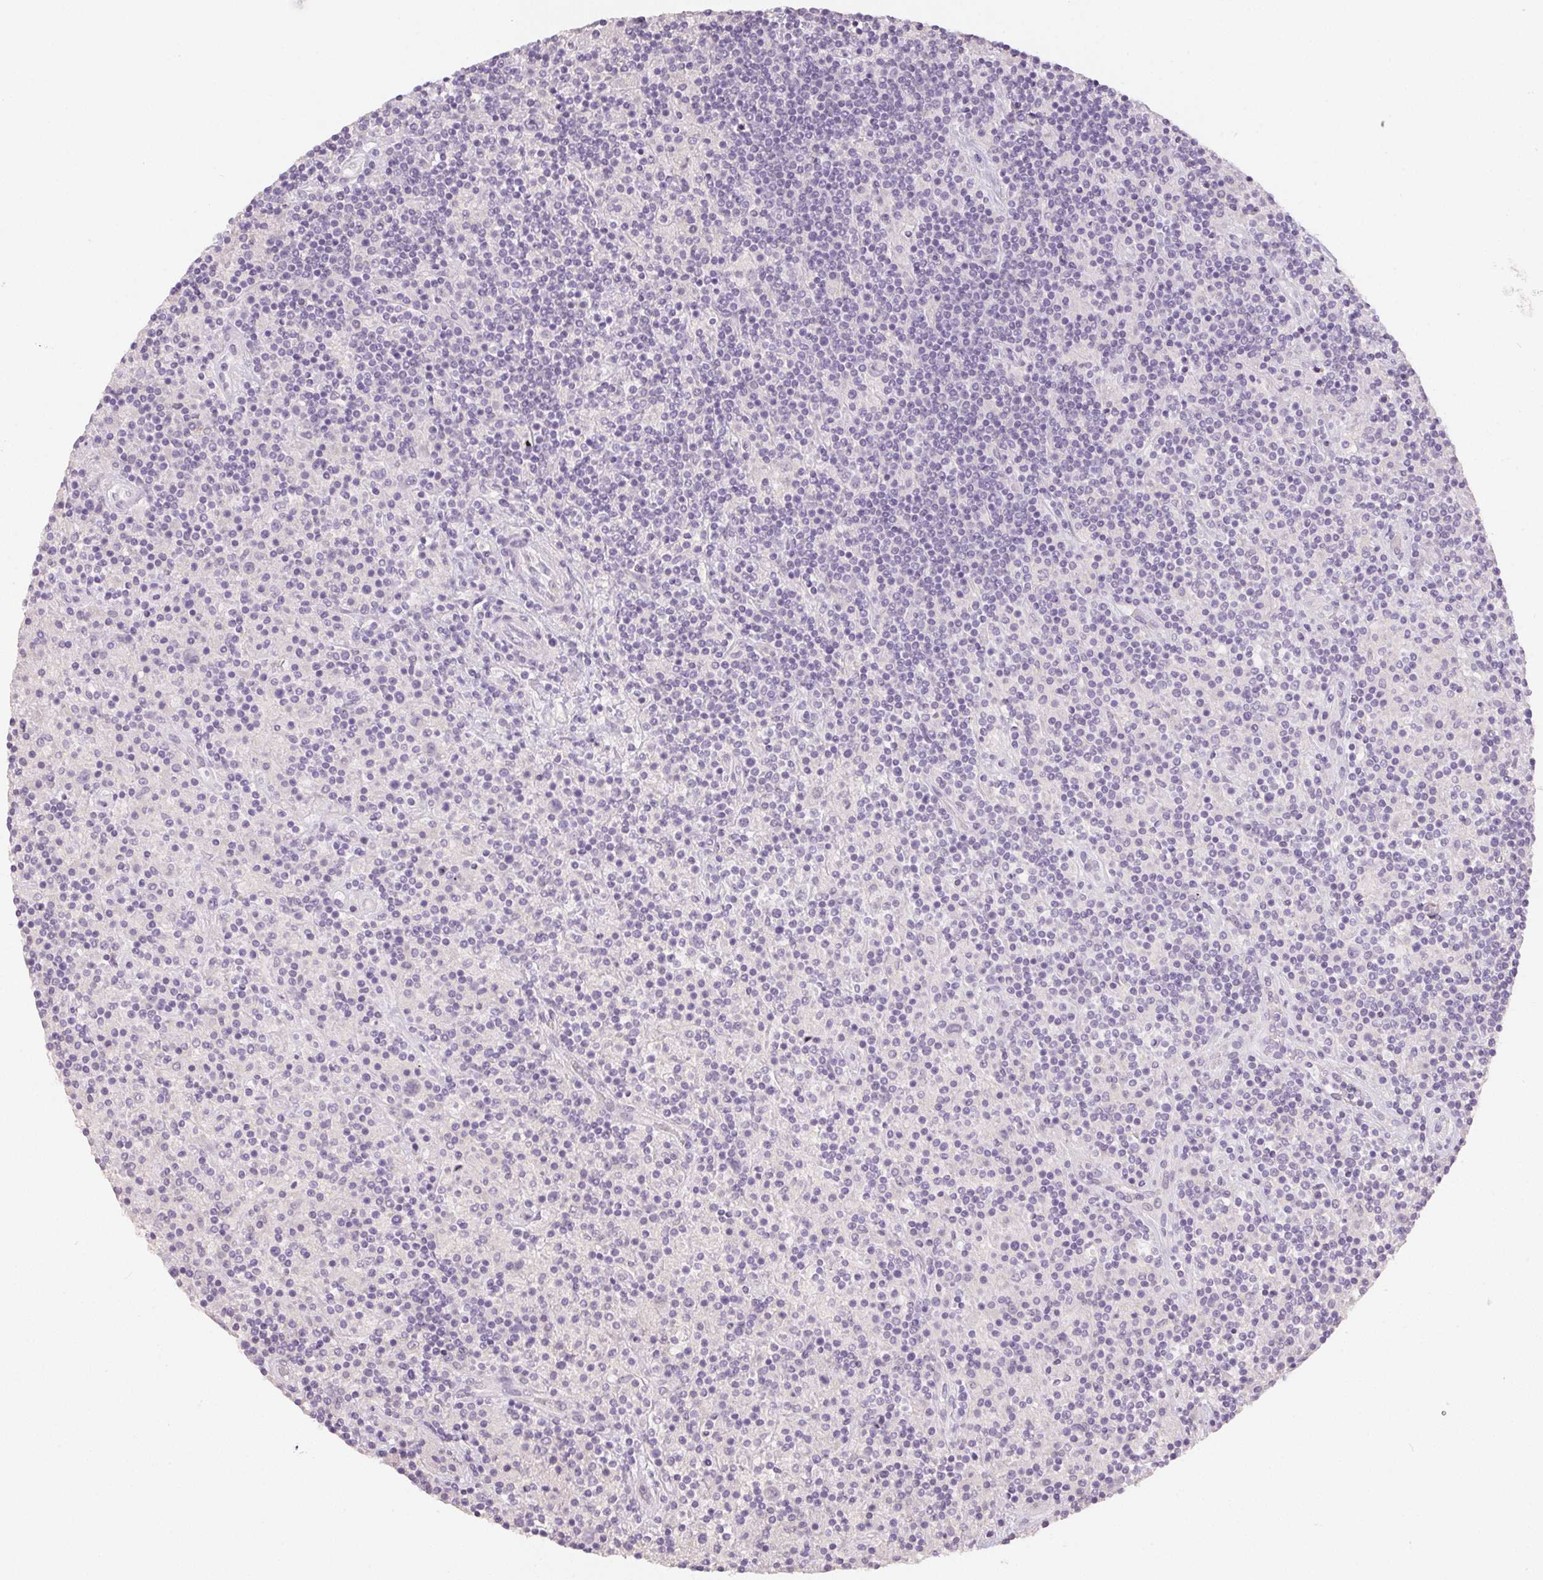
{"staining": {"intensity": "negative", "quantity": "none", "location": "none"}, "tissue": "lymphoma", "cell_type": "Tumor cells", "image_type": "cancer", "snomed": [{"axis": "morphology", "description": "Hodgkin's disease, NOS"}, {"axis": "topography", "description": "Lymph node"}], "caption": "DAB (3,3'-diaminobenzidine) immunohistochemical staining of human lymphoma reveals no significant staining in tumor cells.", "gene": "ZBBX", "patient": {"sex": "male", "age": 70}}